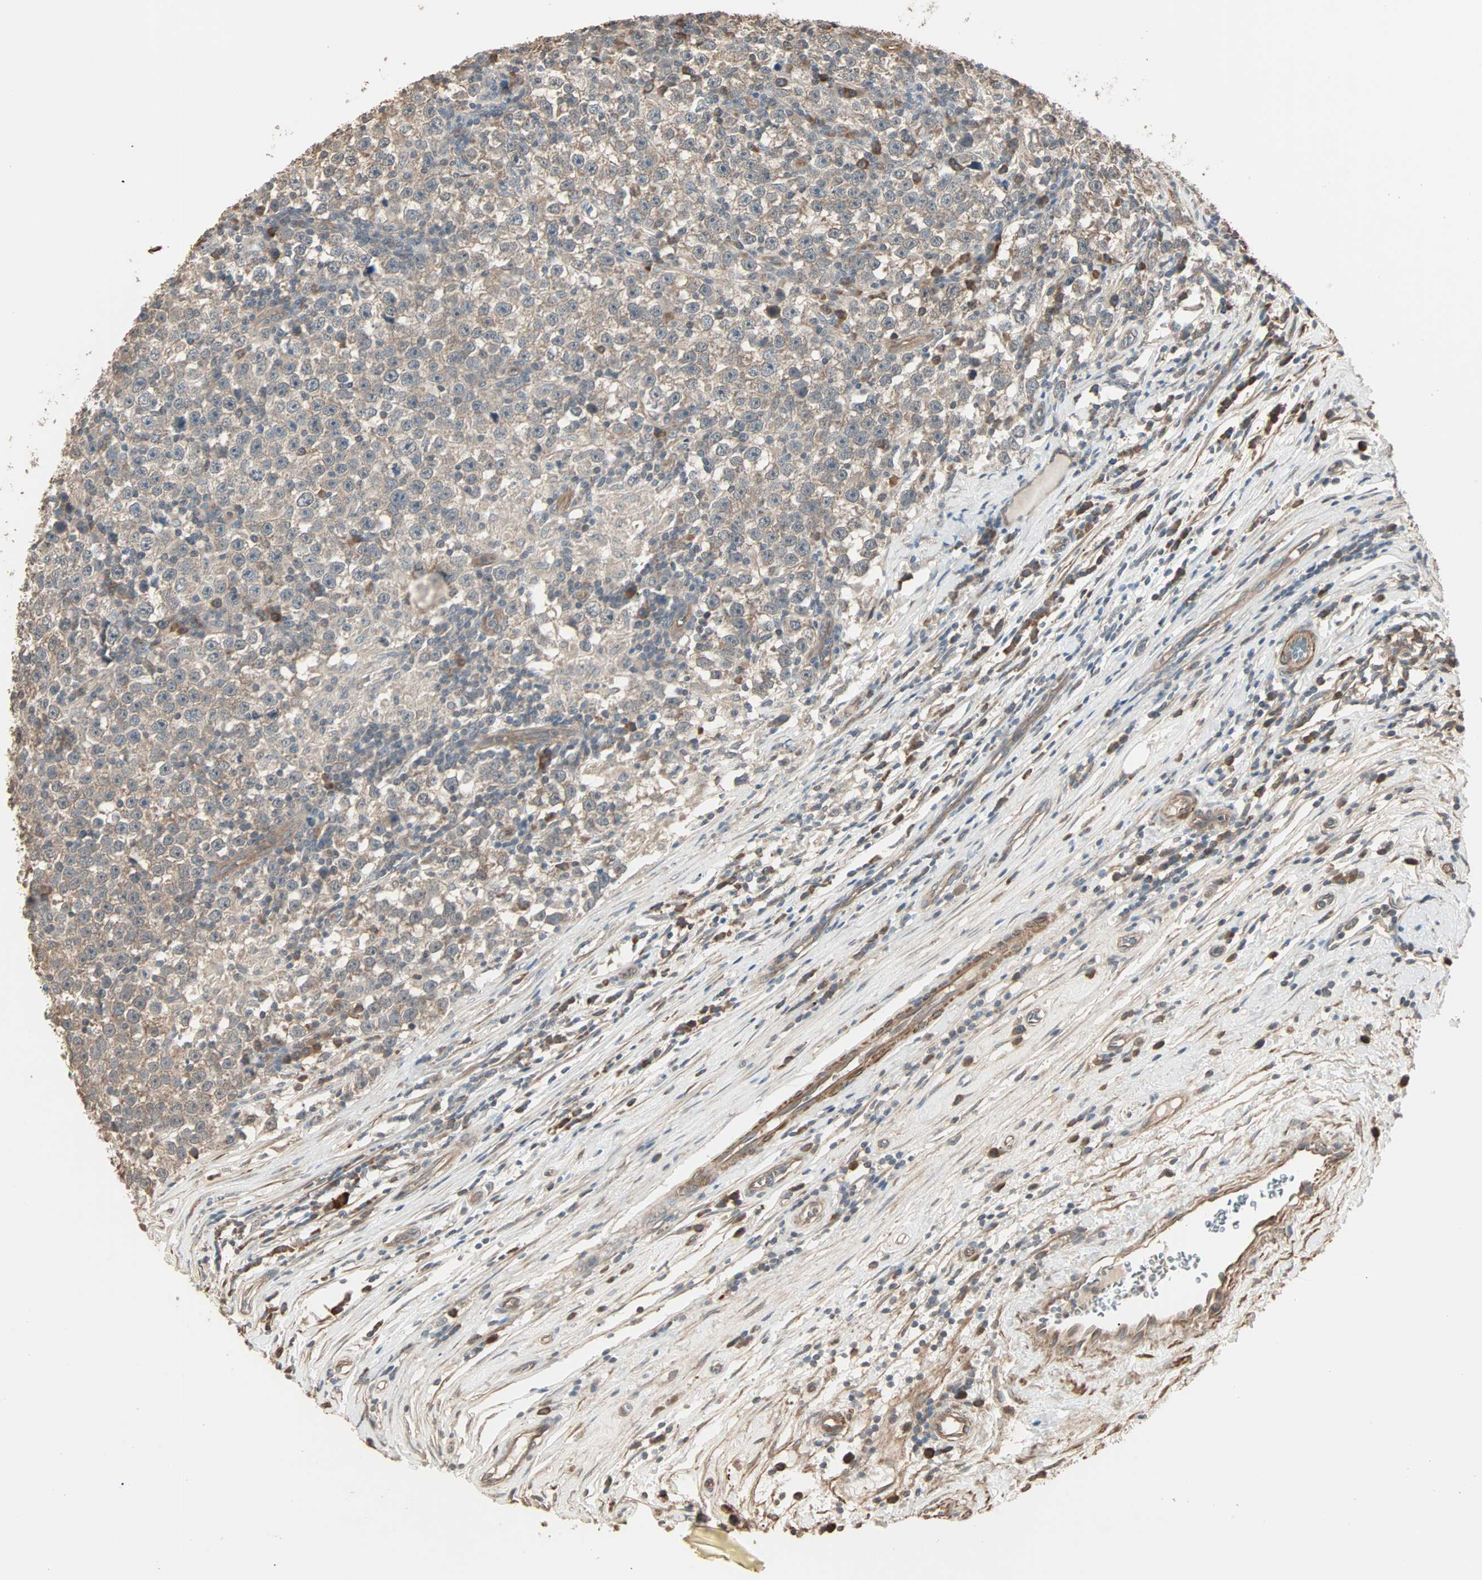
{"staining": {"intensity": "weak", "quantity": ">75%", "location": "cytoplasmic/membranous"}, "tissue": "testis cancer", "cell_type": "Tumor cells", "image_type": "cancer", "snomed": [{"axis": "morphology", "description": "Seminoma, NOS"}, {"axis": "topography", "description": "Testis"}], "caption": "DAB immunohistochemical staining of human testis cancer demonstrates weak cytoplasmic/membranous protein staining in approximately >75% of tumor cells.", "gene": "GALNT3", "patient": {"sex": "male", "age": 43}}